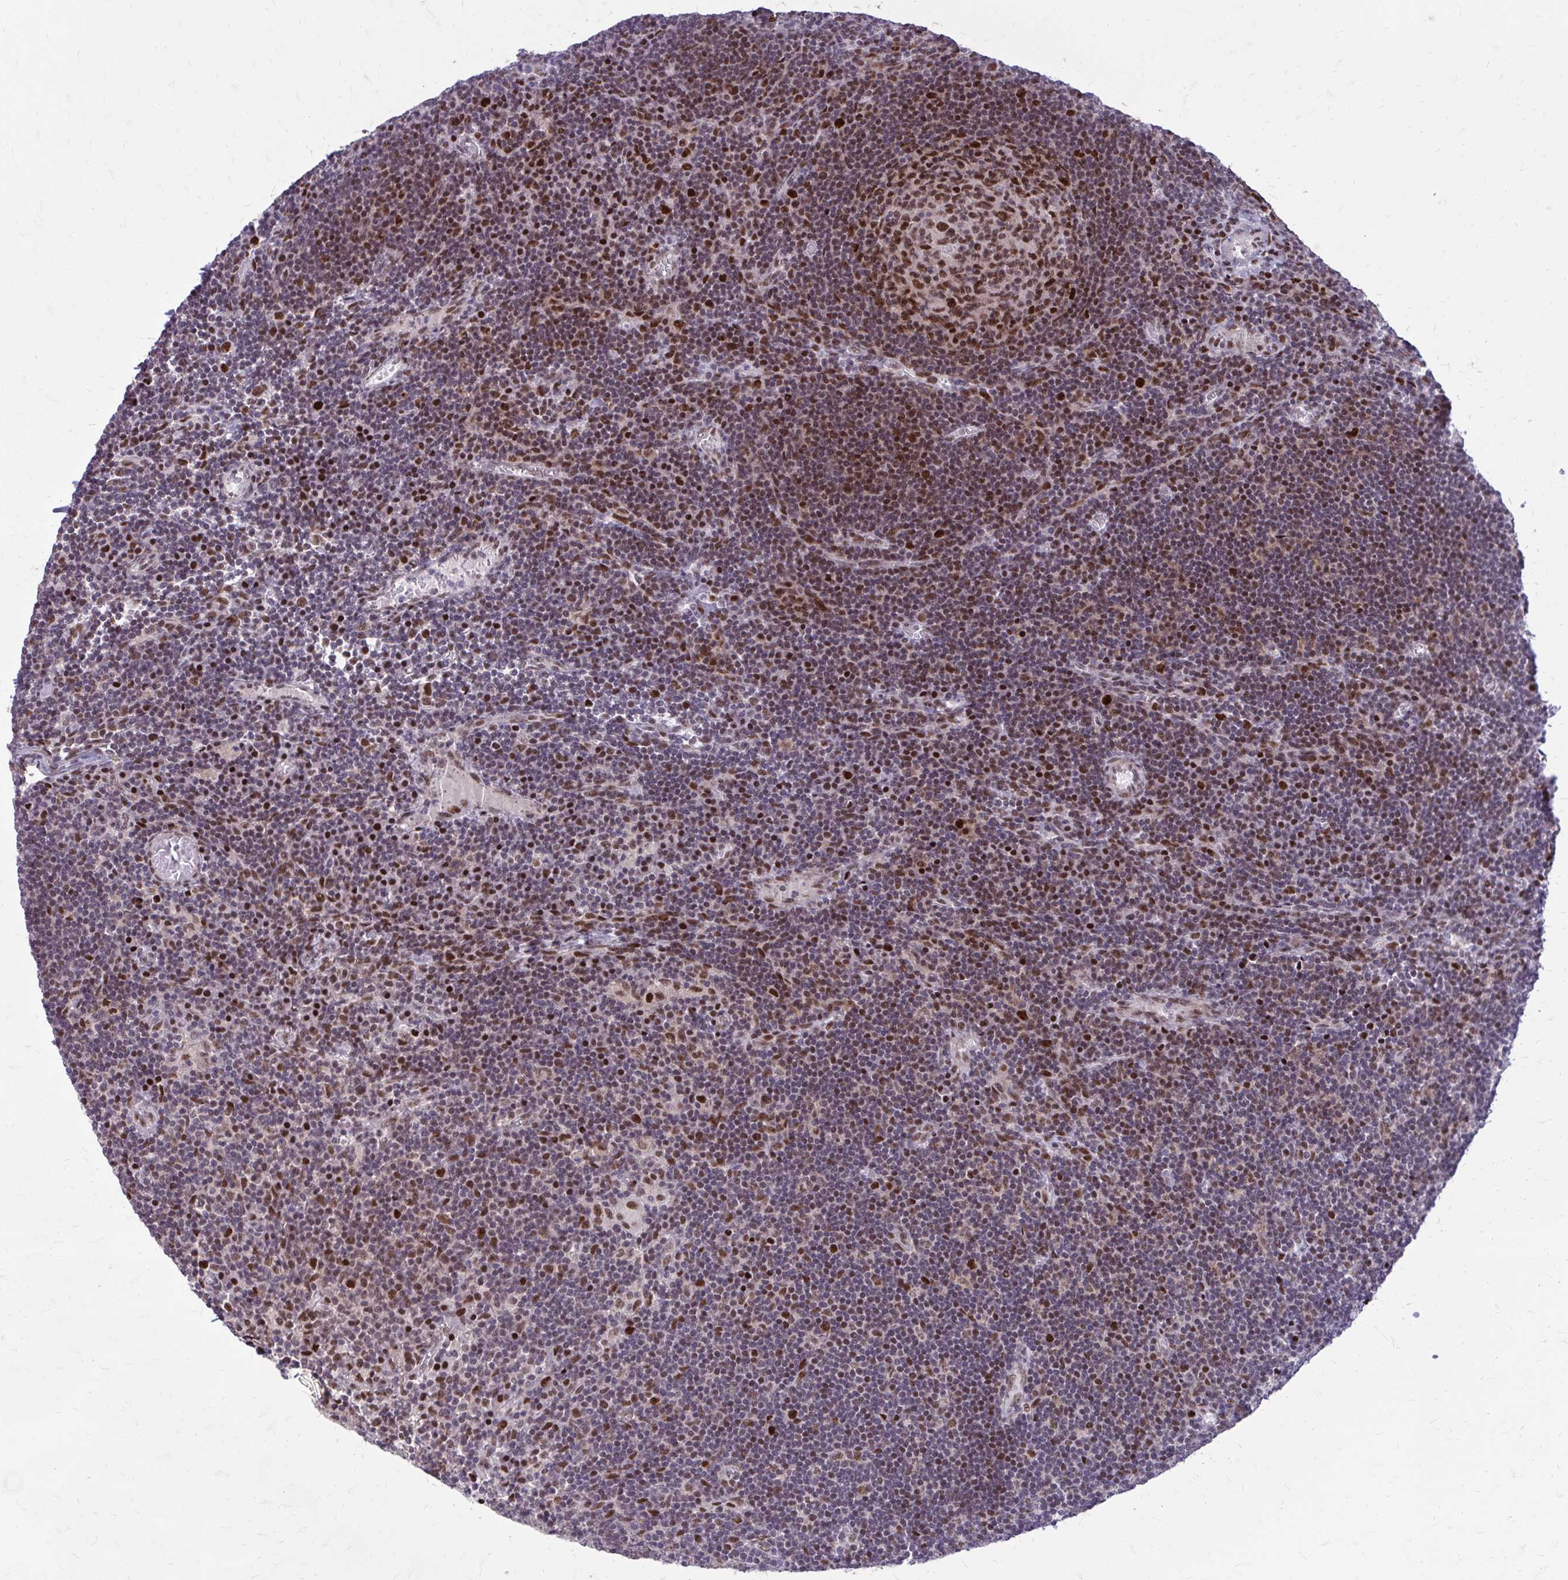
{"staining": {"intensity": "moderate", "quantity": ">75%", "location": "nuclear"}, "tissue": "lymph node", "cell_type": "Germinal center cells", "image_type": "normal", "snomed": [{"axis": "morphology", "description": "Normal tissue, NOS"}, {"axis": "topography", "description": "Lymph node"}], "caption": "High-power microscopy captured an IHC image of normal lymph node, revealing moderate nuclear expression in about >75% of germinal center cells. The staining was performed using DAB (3,3'-diaminobenzidine) to visualize the protein expression in brown, while the nuclei were stained in blue with hematoxylin (Magnification: 20x).", "gene": "PSME4", "patient": {"sex": "male", "age": 67}}